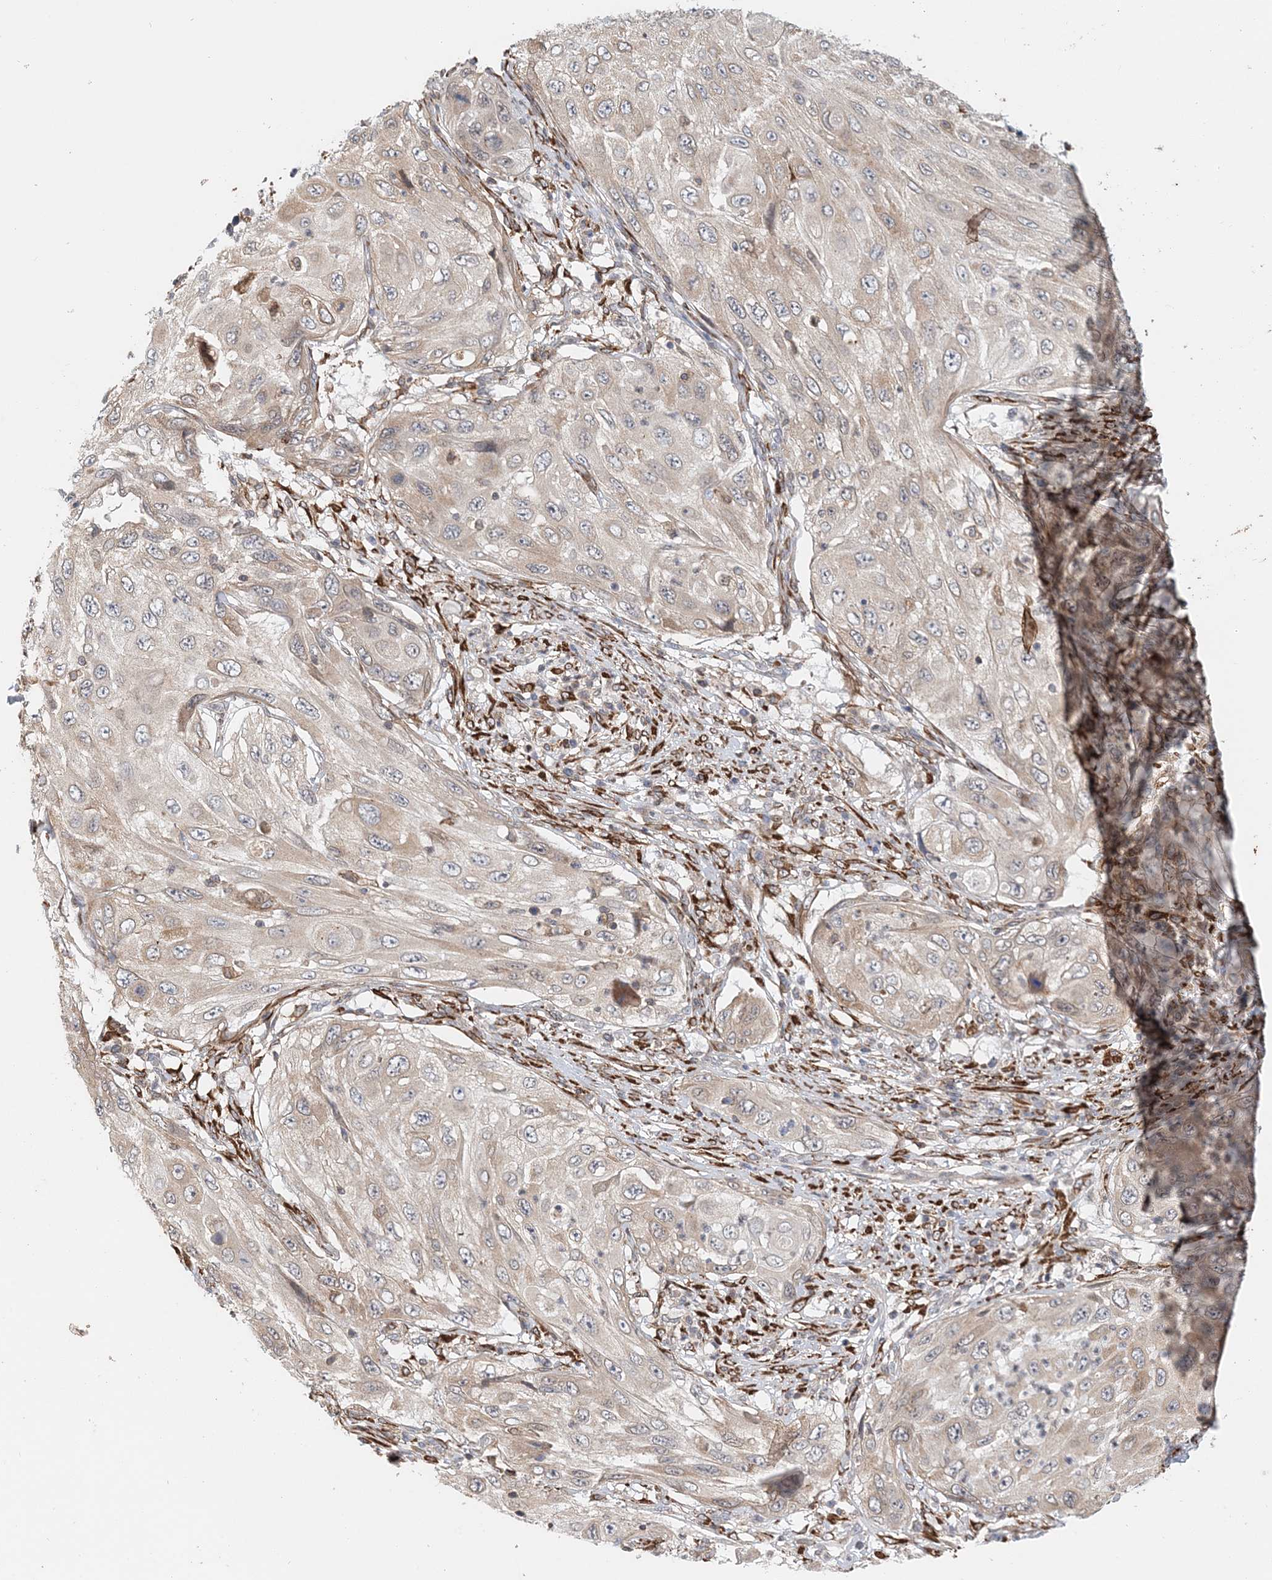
{"staining": {"intensity": "weak", "quantity": "<25%", "location": "cytoplasmic/membranous"}, "tissue": "cervical cancer", "cell_type": "Tumor cells", "image_type": "cancer", "snomed": [{"axis": "morphology", "description": "Squamous cell carcinoma, NOS"}, {"axis": "topography", "description": "Cervix"}], "caption": "Protein analysis of cervical cancer shows no significant expression in tumor cells.", "gene": "PCYOX1L", "patient": {"sex": "female", "age": 42}}